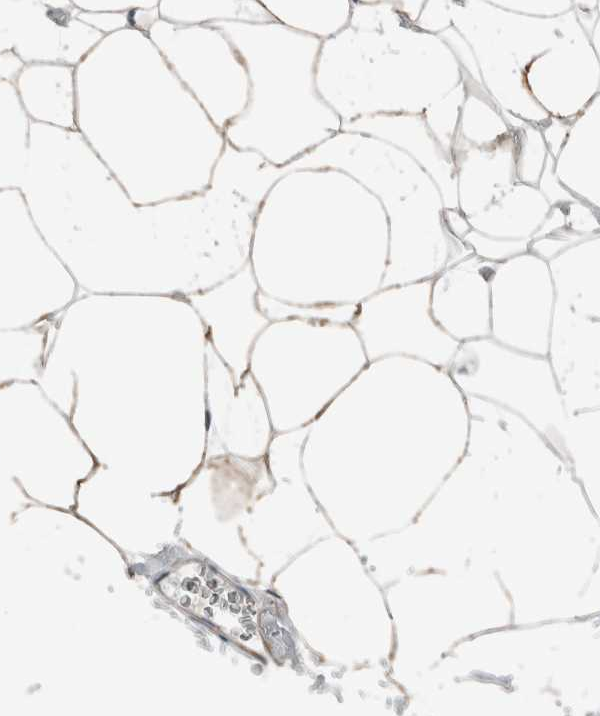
{"staining": {"intensity": "moderate", "quantity": ">75%", "location": "cytoplasmic/membranous"}, "tissue": "adipose tissue", "cell_type": "Adipocytes", "image_type": "normal", "snomed": [{"axis": "morphology", "description": "Normal tissue, NOS"}, {"axis": "morphology", "description": "Fibrosis, NOS"}, {"axis": "topography", "description": "Breast"}, {"axis": "topography", "description": "Adipose tissue"}], "caption": "A histopathology image of human adipose tissue stained for a protein reveals moderate cytoplasmic/membranous brown staining in adipocytes. (DAB (3,3'-diaminobenzidine) = brown stain, brightfield microscopy at high magnification).", "gene": "JADE2", "patient": {"sex": "female", "age": 39}}